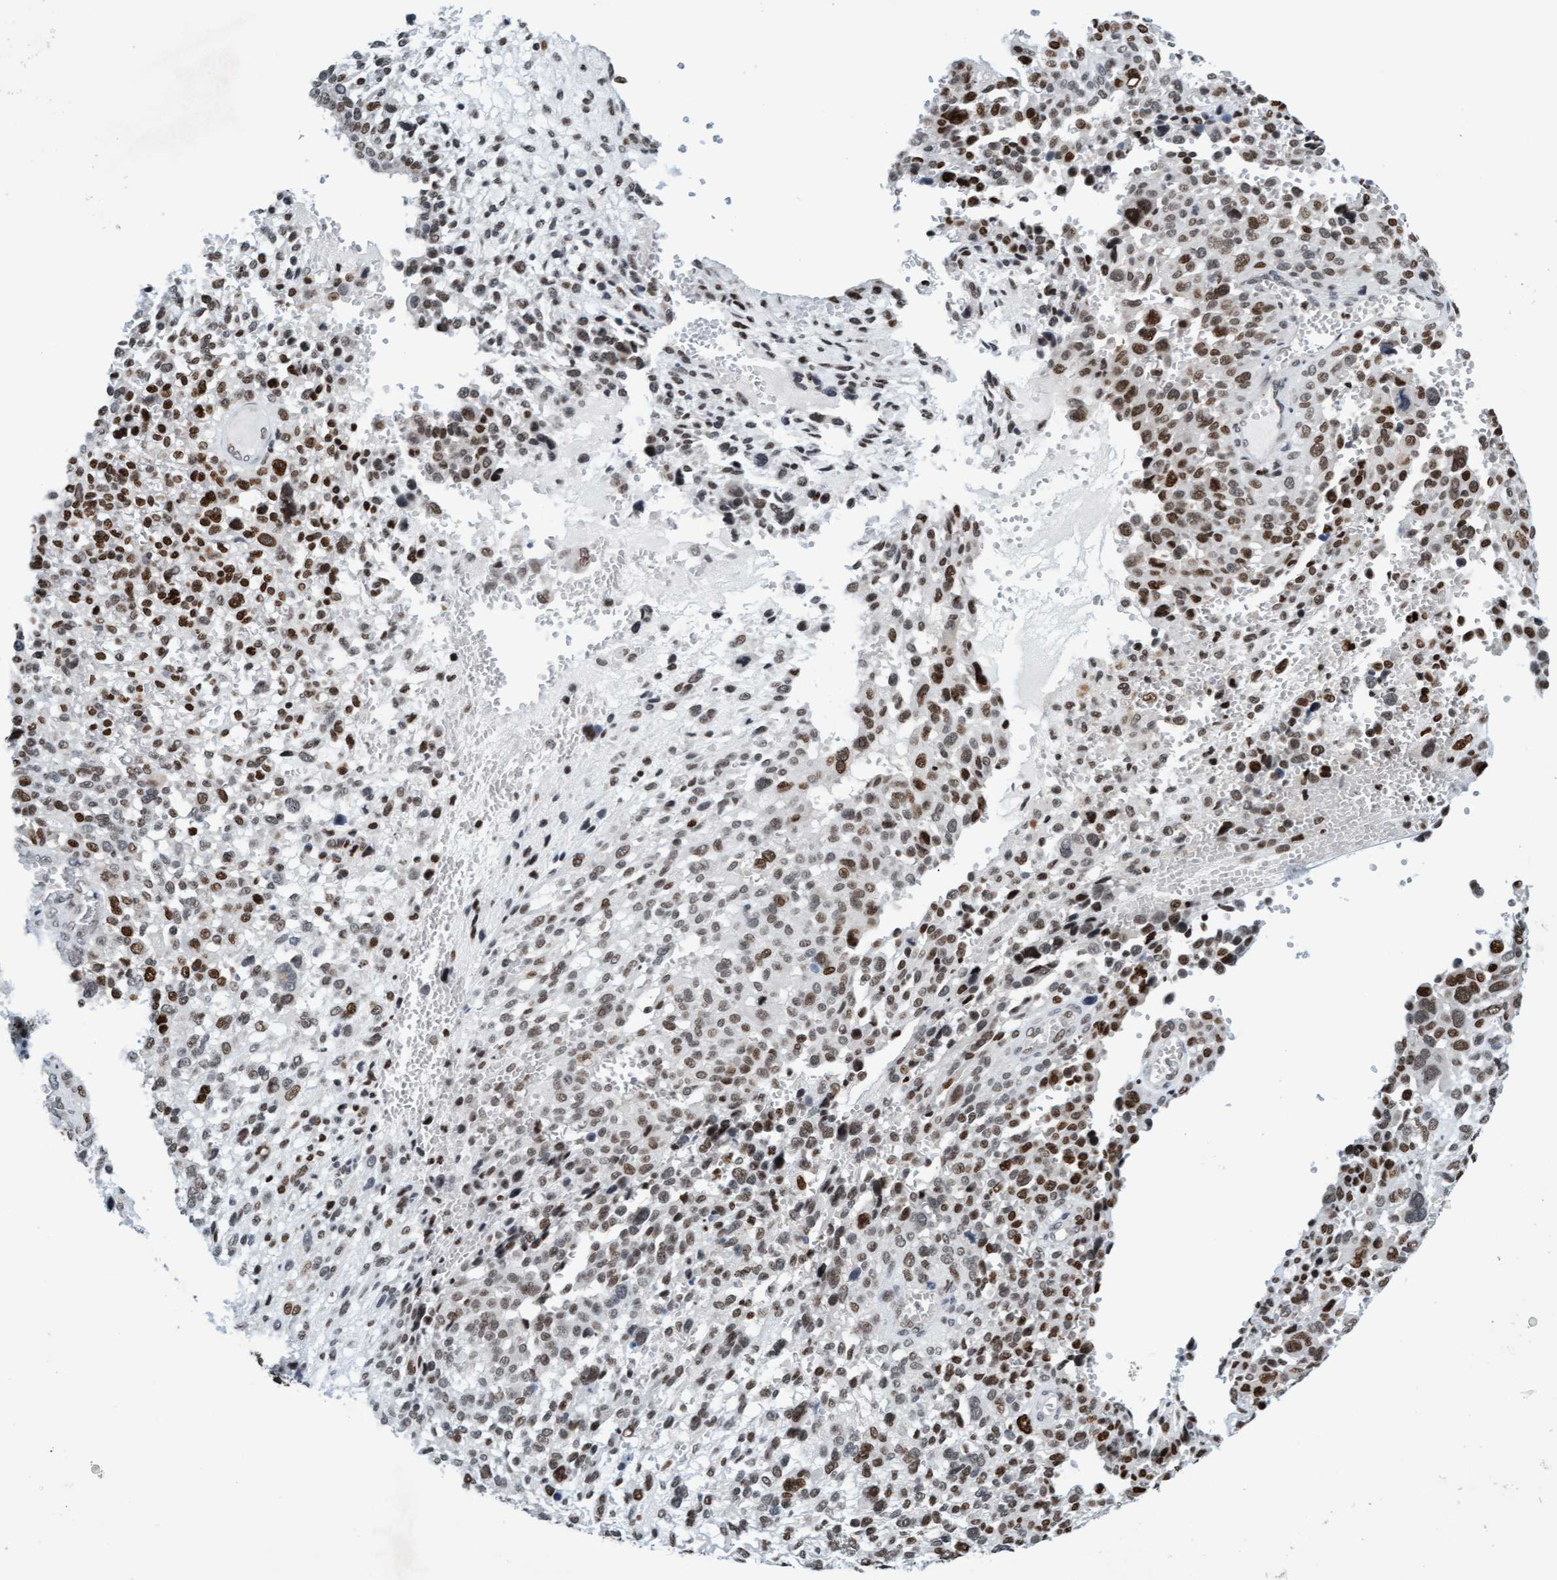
{"staining": {"intensity": "moderate", "quantity": ">75%", "location": "nuclear"}, "tissue": "melanoma", "cell_type": "Tumor cells", "image_type": "cancer", "snomed": [{"axis": "morphology", "description": "Malignant melanoma, NOS"}, {"axis": "topography", "description": "Skin"}], "caption": "This photomicrograph displays malignant melanoma stained with immunohistochemistry (IHC) to label a protein in brown. The nuclear of tumor cells show moderate positivity for the protein. Nuclei are counter-stained blue.", "gene": "GLRX2", "patient": {"sex": "female", "age": 55}}